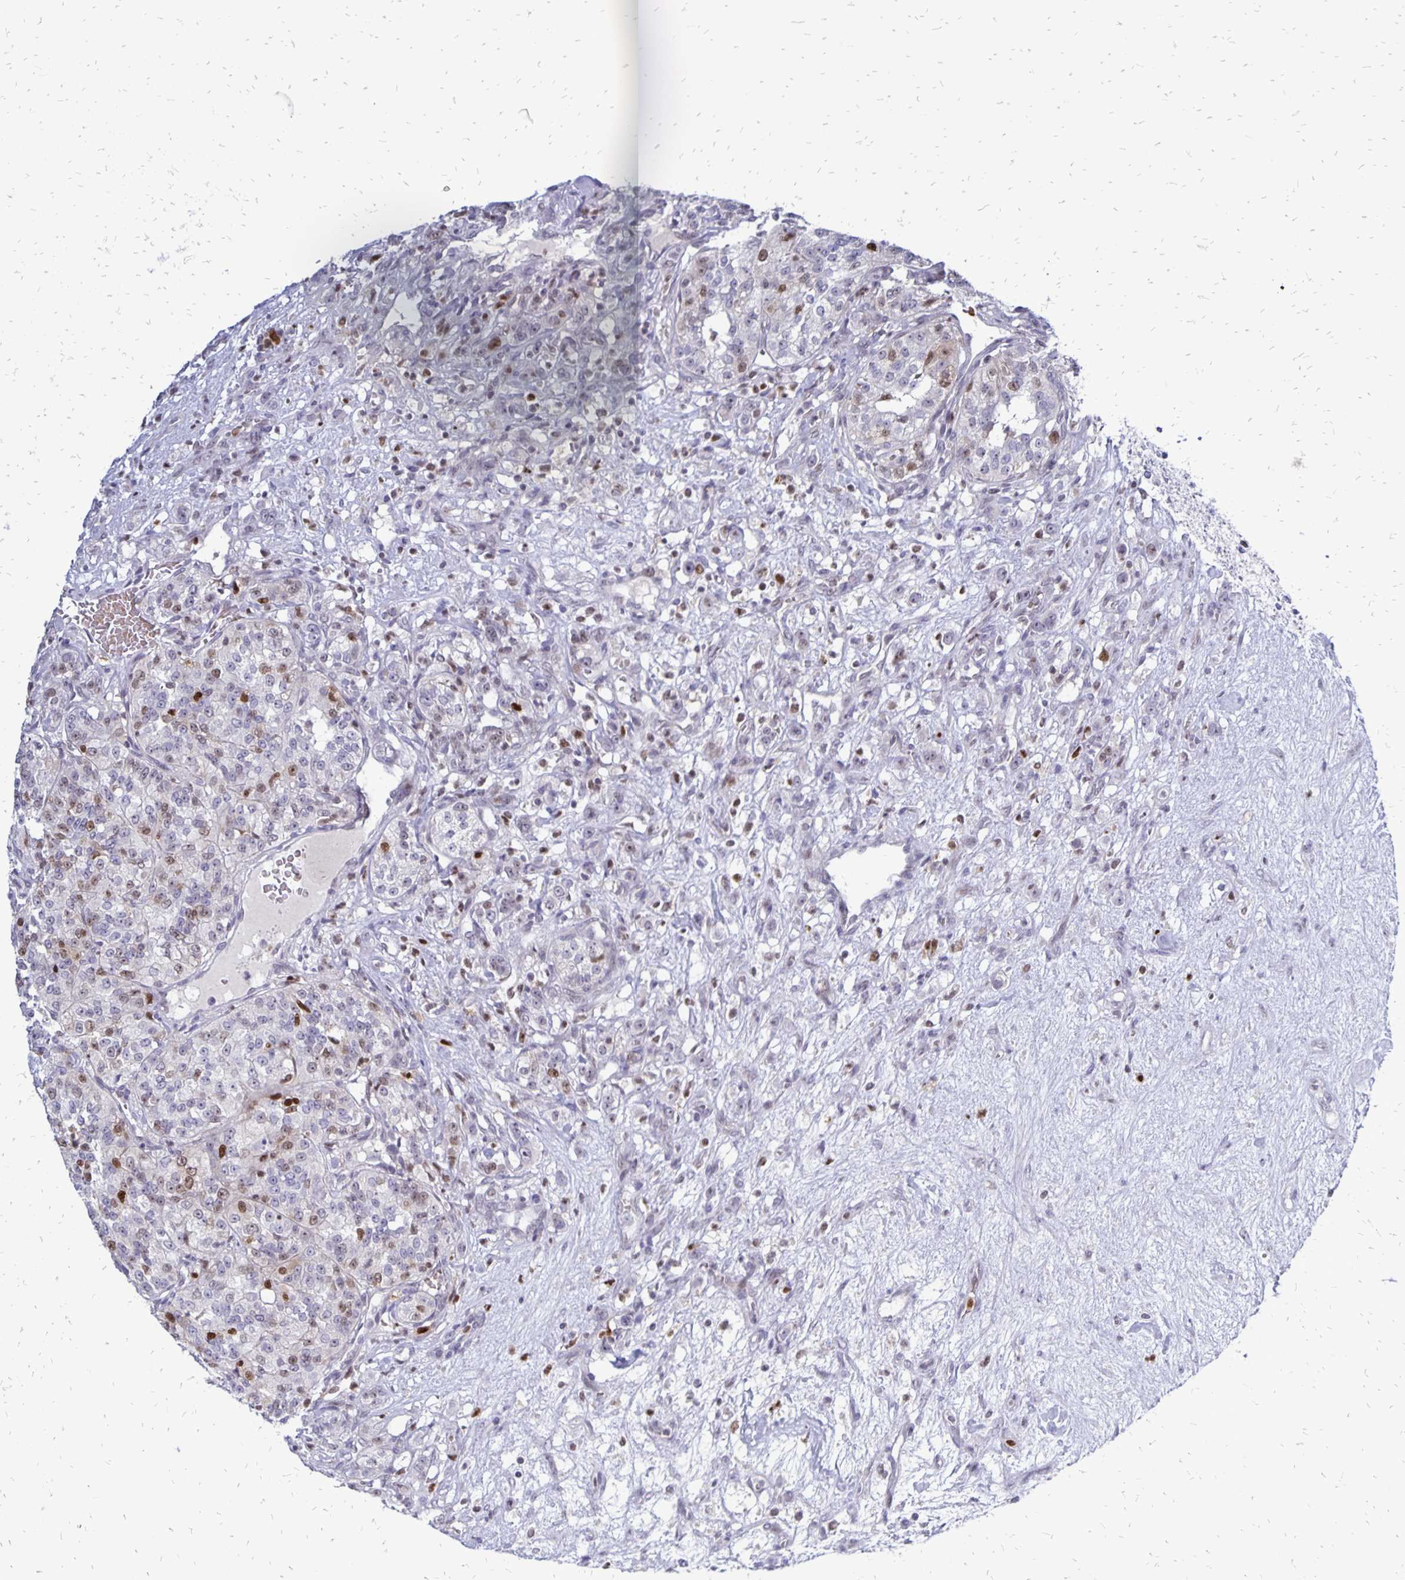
{"staining": {"intensity": "moderate", "quantity": "<25%", "location": "nuclear"}, "tissue": "renal cancer", "cell_type": "Tumor cells", "image_type": "cancer", "snomed": [{"axis": "morphology", "description": "Adenocarcinoma, NOS"}, {"axis": "topography", "description": "Kidney"}], "caption": "Immunohistochemical staining of renal cancer (adenocarcinoma) demonstrates low levels of moderate nuclear protein positivity in about <25% of tumor cells.", "gene": "DCK", "patient": {"sex": "female", "age": 63}}